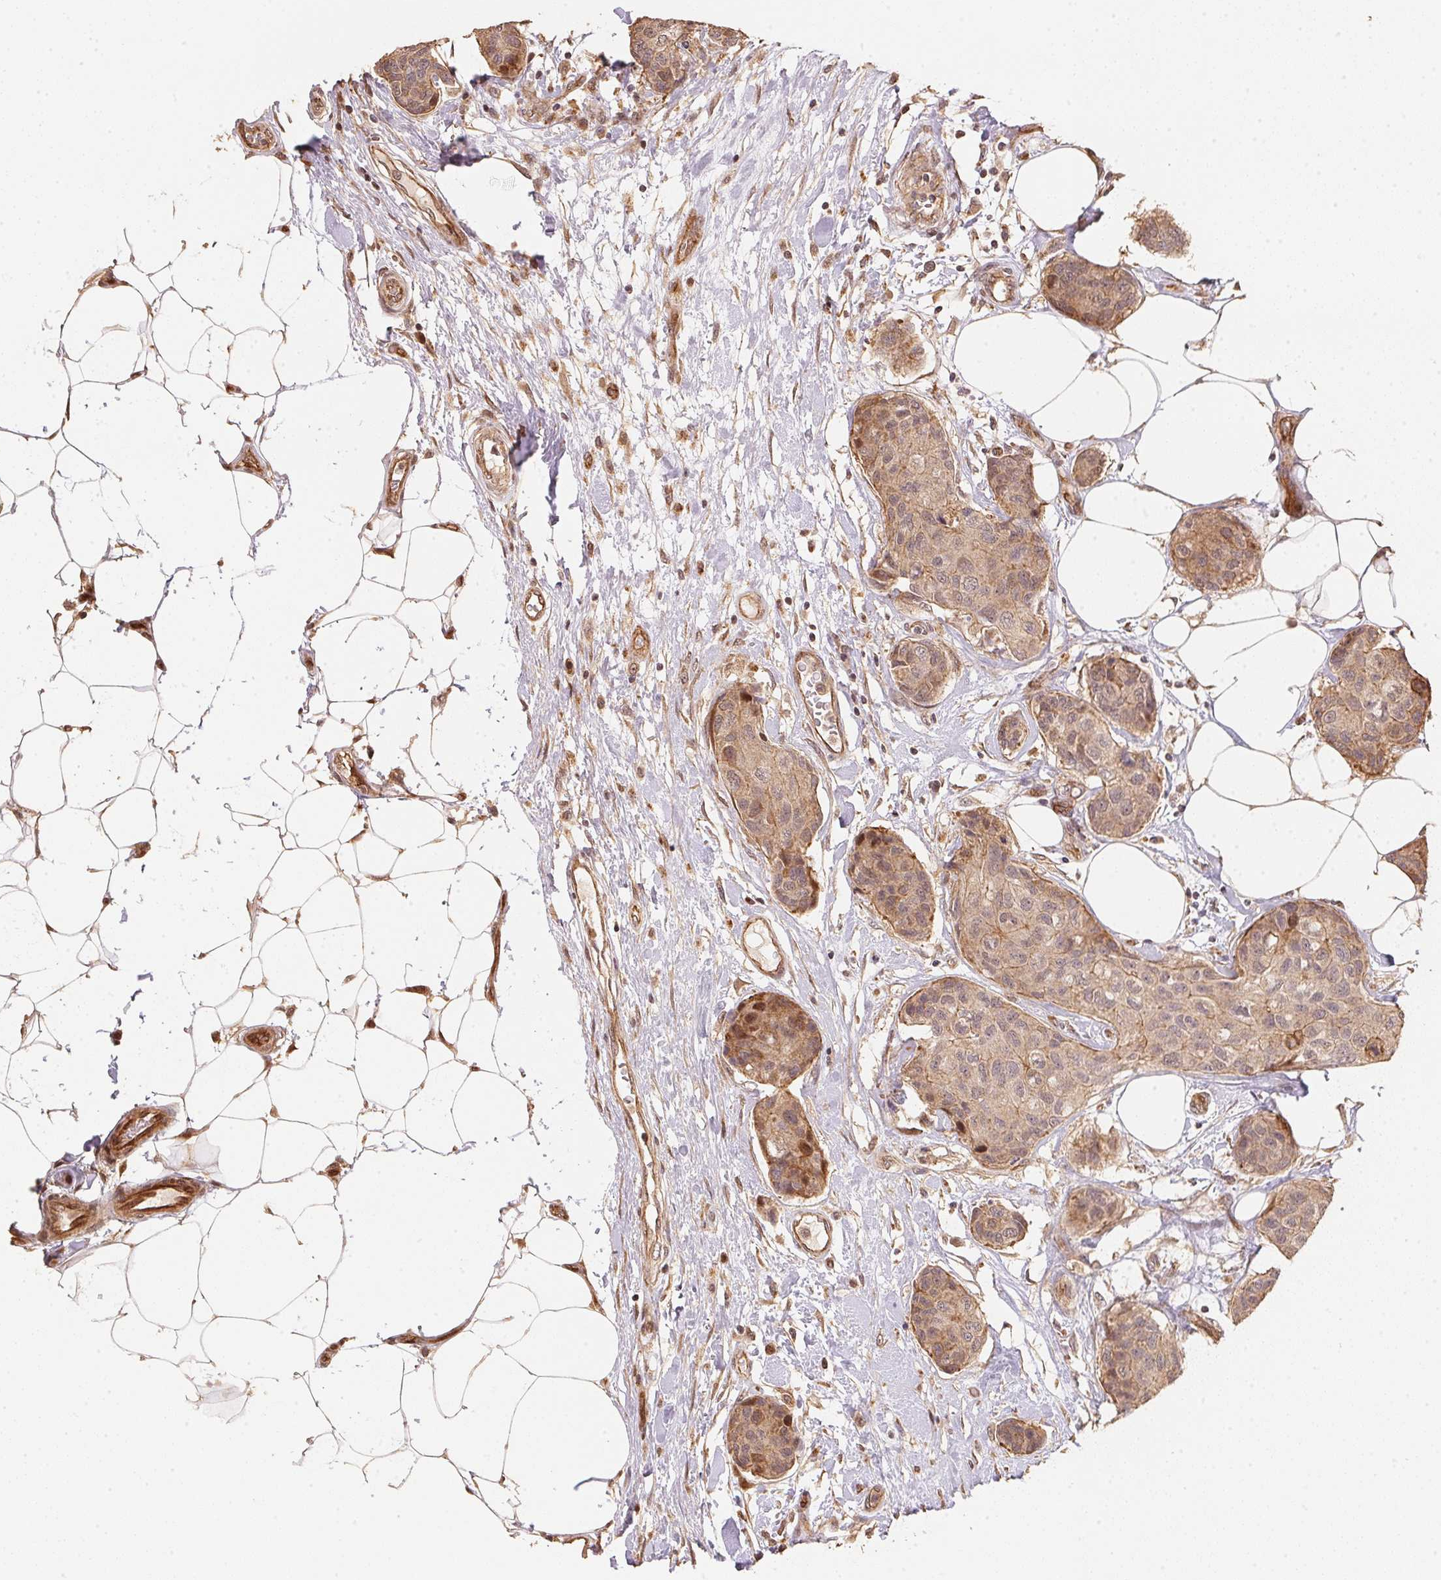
{"staining": {"intensity": "weak", "quantity": ">75%", "location": "cytoplasmic/membranous"}, "tissue": "breast cancer", "cell_type": "Tumor cells", "image_type": "cancer", "snomed": [{"axis": "morphology", "description": "Duct carcinoma"}, {"axis": "topography", "description": "Breast"}], "caption": "The immunohistochemical stain labels weak cytoplasmic/membranous staining in tumor cells of breast cancer (invasive ductal carcinoma) tissue. (IHC, brightfield microscopy, high magnification).", "gene": "TMEM222", "patient": {"sex": "female", "age": 80}}